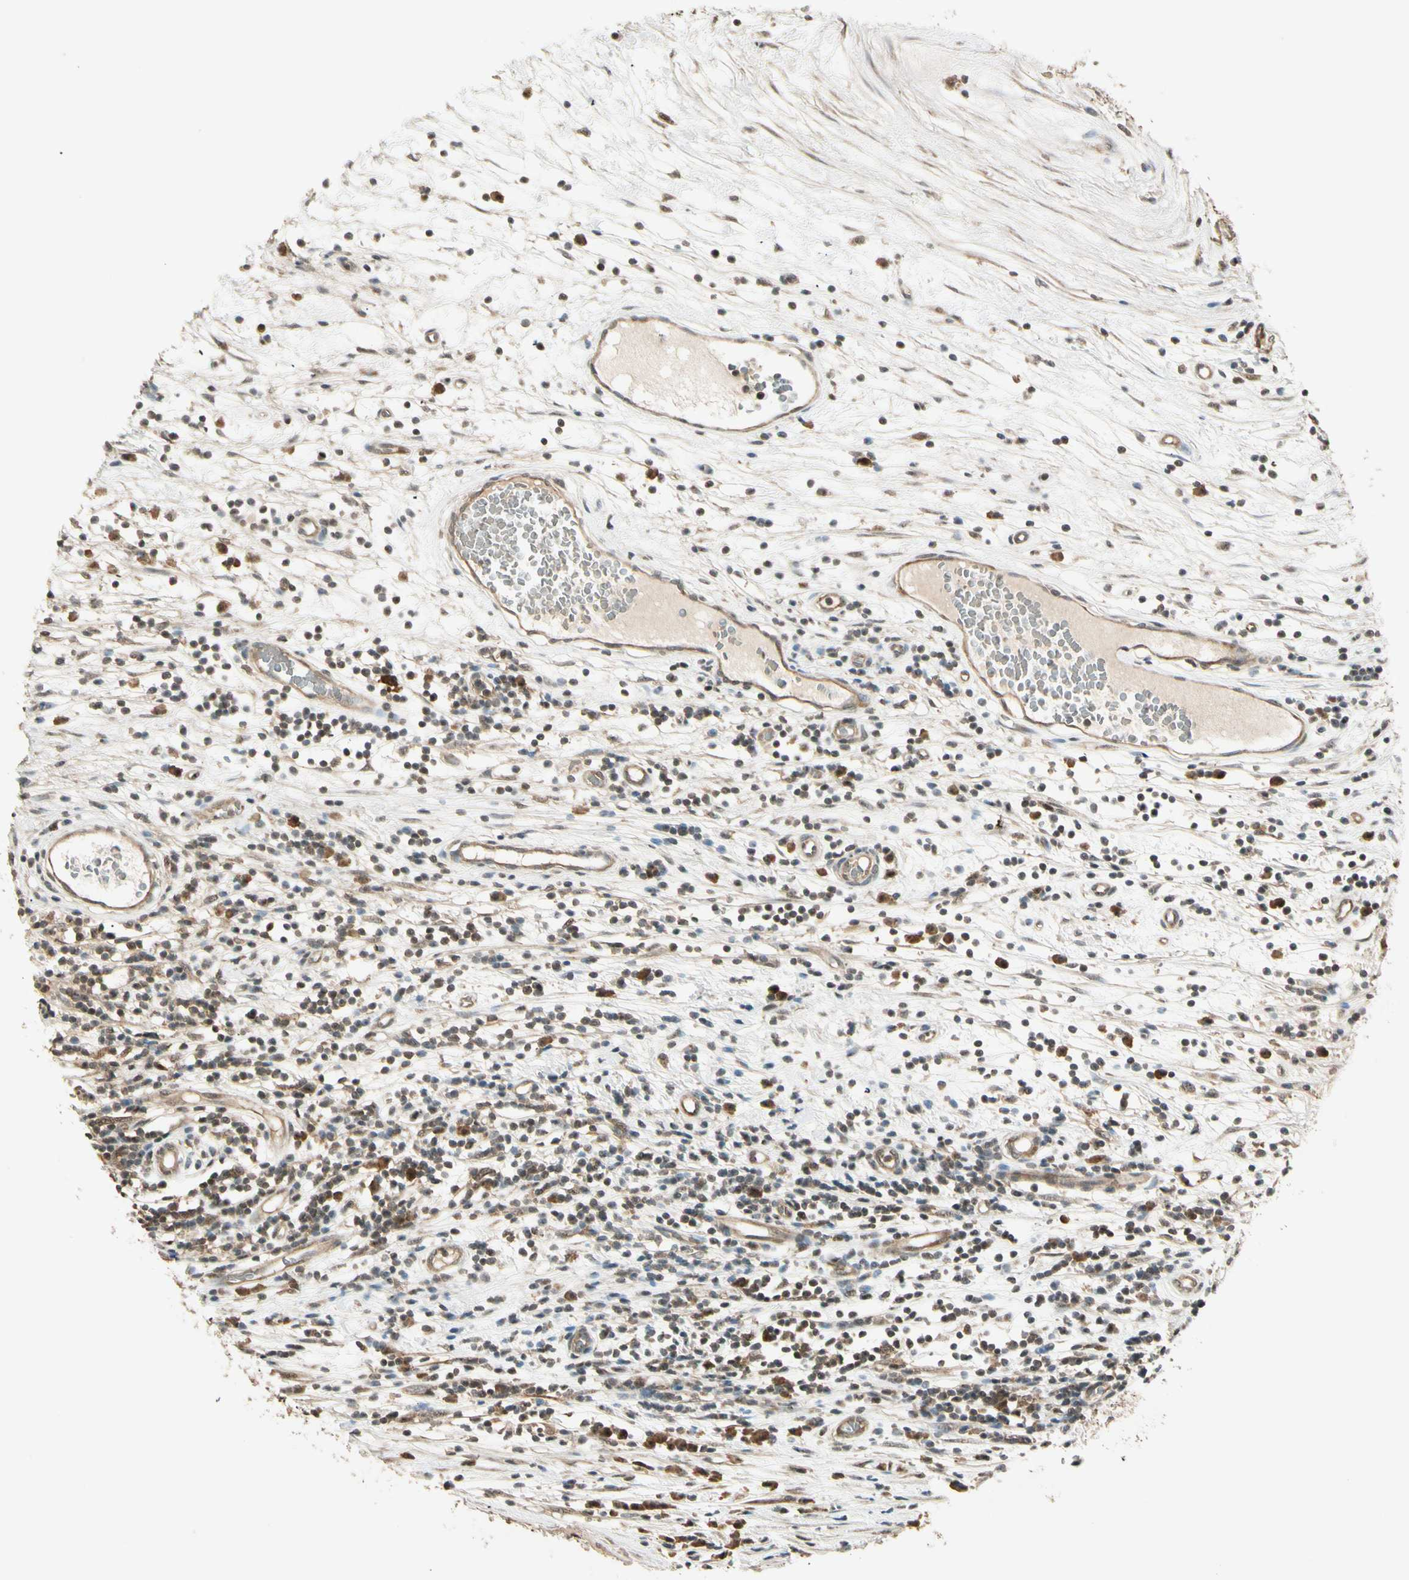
{"staining": {"intensity": "moderate", "quantity": "<25%", "location": "cytoplasmic/membranous,nuclear"}, "tissue": "testis cancer", "cell_type": "Tumor cells", "image_type": "cancer", "snomed": [{"axis": "morphology", "description": "Seminoma, NOS"}, {"axis": "topography", "description": "Testis"}], "caption": "Protein staining of testis seminoma tissue reveals moderate cytoplasmic/membranous and nuclear positivity in approximately <25% of tumor cells. The protein is stained brown, and the nuclei are stained in blue (DAB (3,3'-diaminobenzidine) IHC with brightfield microscopy, high magnification).", "gene": "MCPH1", "patient": {"sex": "male", "age": 65}}